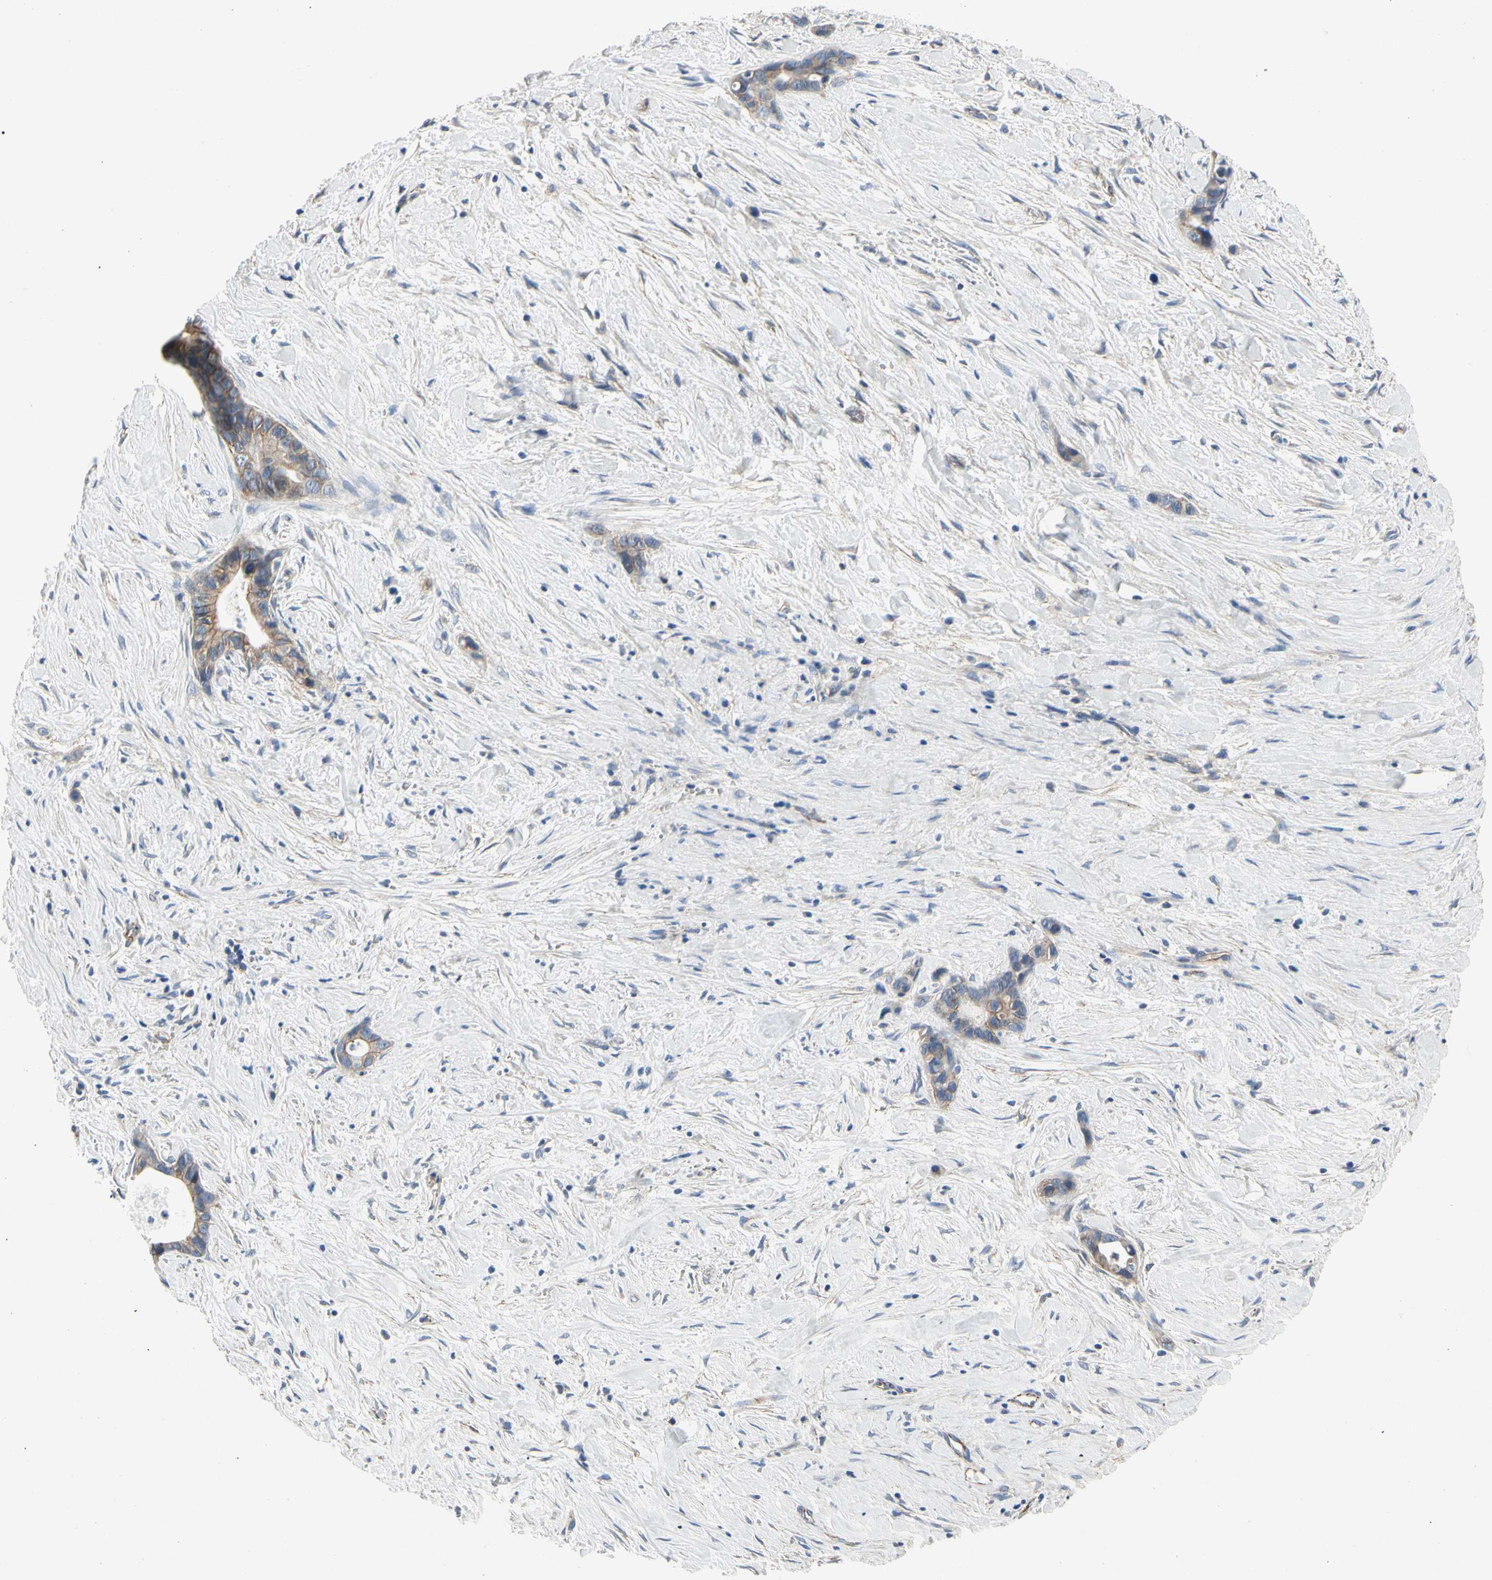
{"staining": {"intensity": "weak", "quantity": "25%-75%", "location": "cytoplasmic/membranous"}, "tissue": "liver cancer", "cell_type": "Tumor cells", "image_type": "cancer", "snomed": [{"axis": "morphology", "description": "Cholangiocarcinoma"}, {"axis": "topography", "description": "Liver"}], "caption": "The immunohistochemical stain labels weak cytoplasmic/membranous expression in tumor cells of cholangiocarcinoma (liver) tissue.", "gene": "LGR6", "patient": {"sex": "female", "age": 55}}